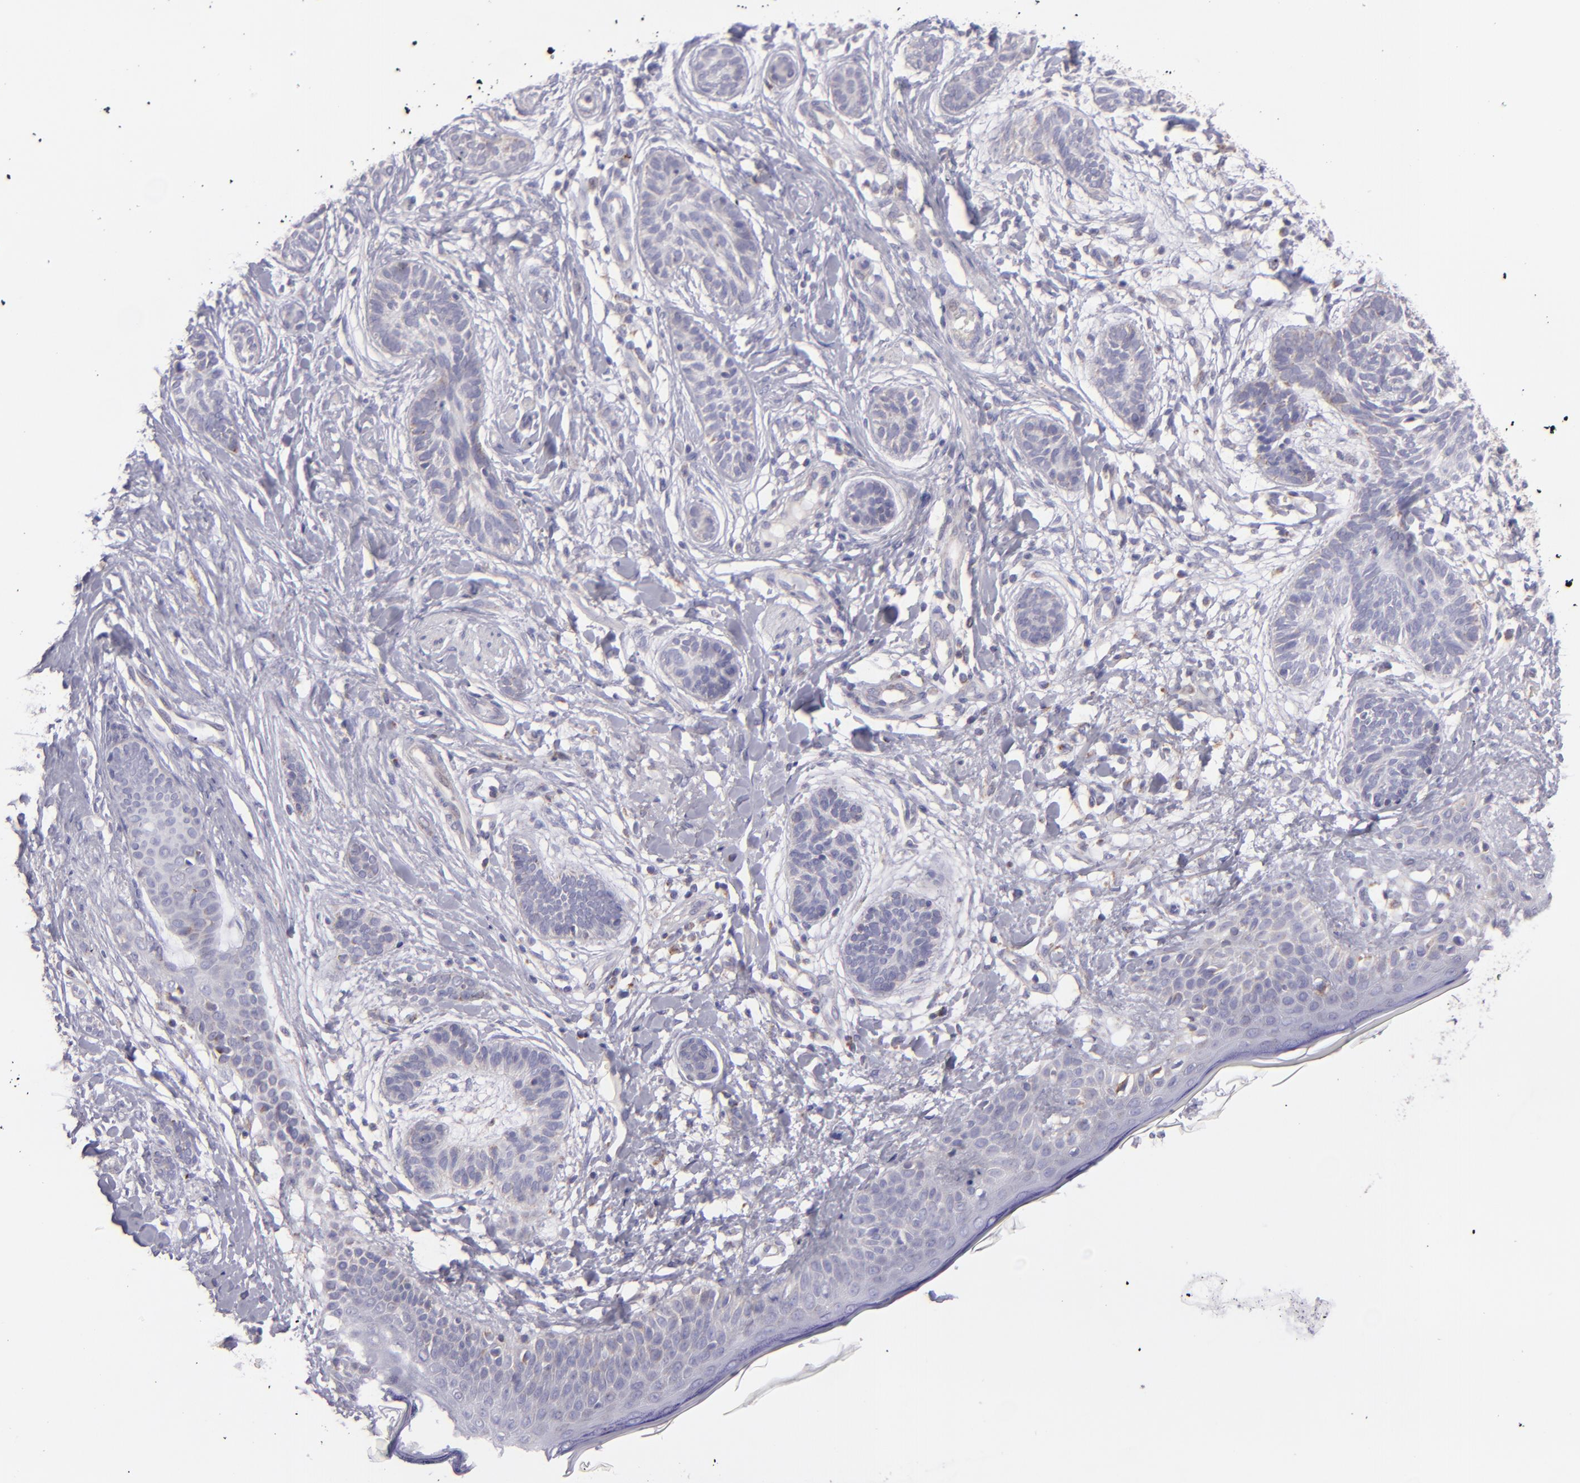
{"staining": {"intensity": "weak", "quantity": "<25%", "location": "cytoplasmic/membranous"}, "tissue": "skin cancer", "cell_type": "Tumor cells", "image_type": "cancer", "snomed": [{"axis": "morphology", "description": "Normal tissue, NOS"}, {"axis": "morphology", "description": "Basal cell carcinoma"}, {"axis": "topography", "description": "Skin"}], "caption": "Tumor cells show no significant expression in basal cell carcinoma (skin). The staining is performed using DAB (3,3'-diaminobenzidine) brown chromogen with nuclei counter-stained in using hematoxylin.", "gene": "HSPD1", "patient": {"sex": "male", "age": 63}}